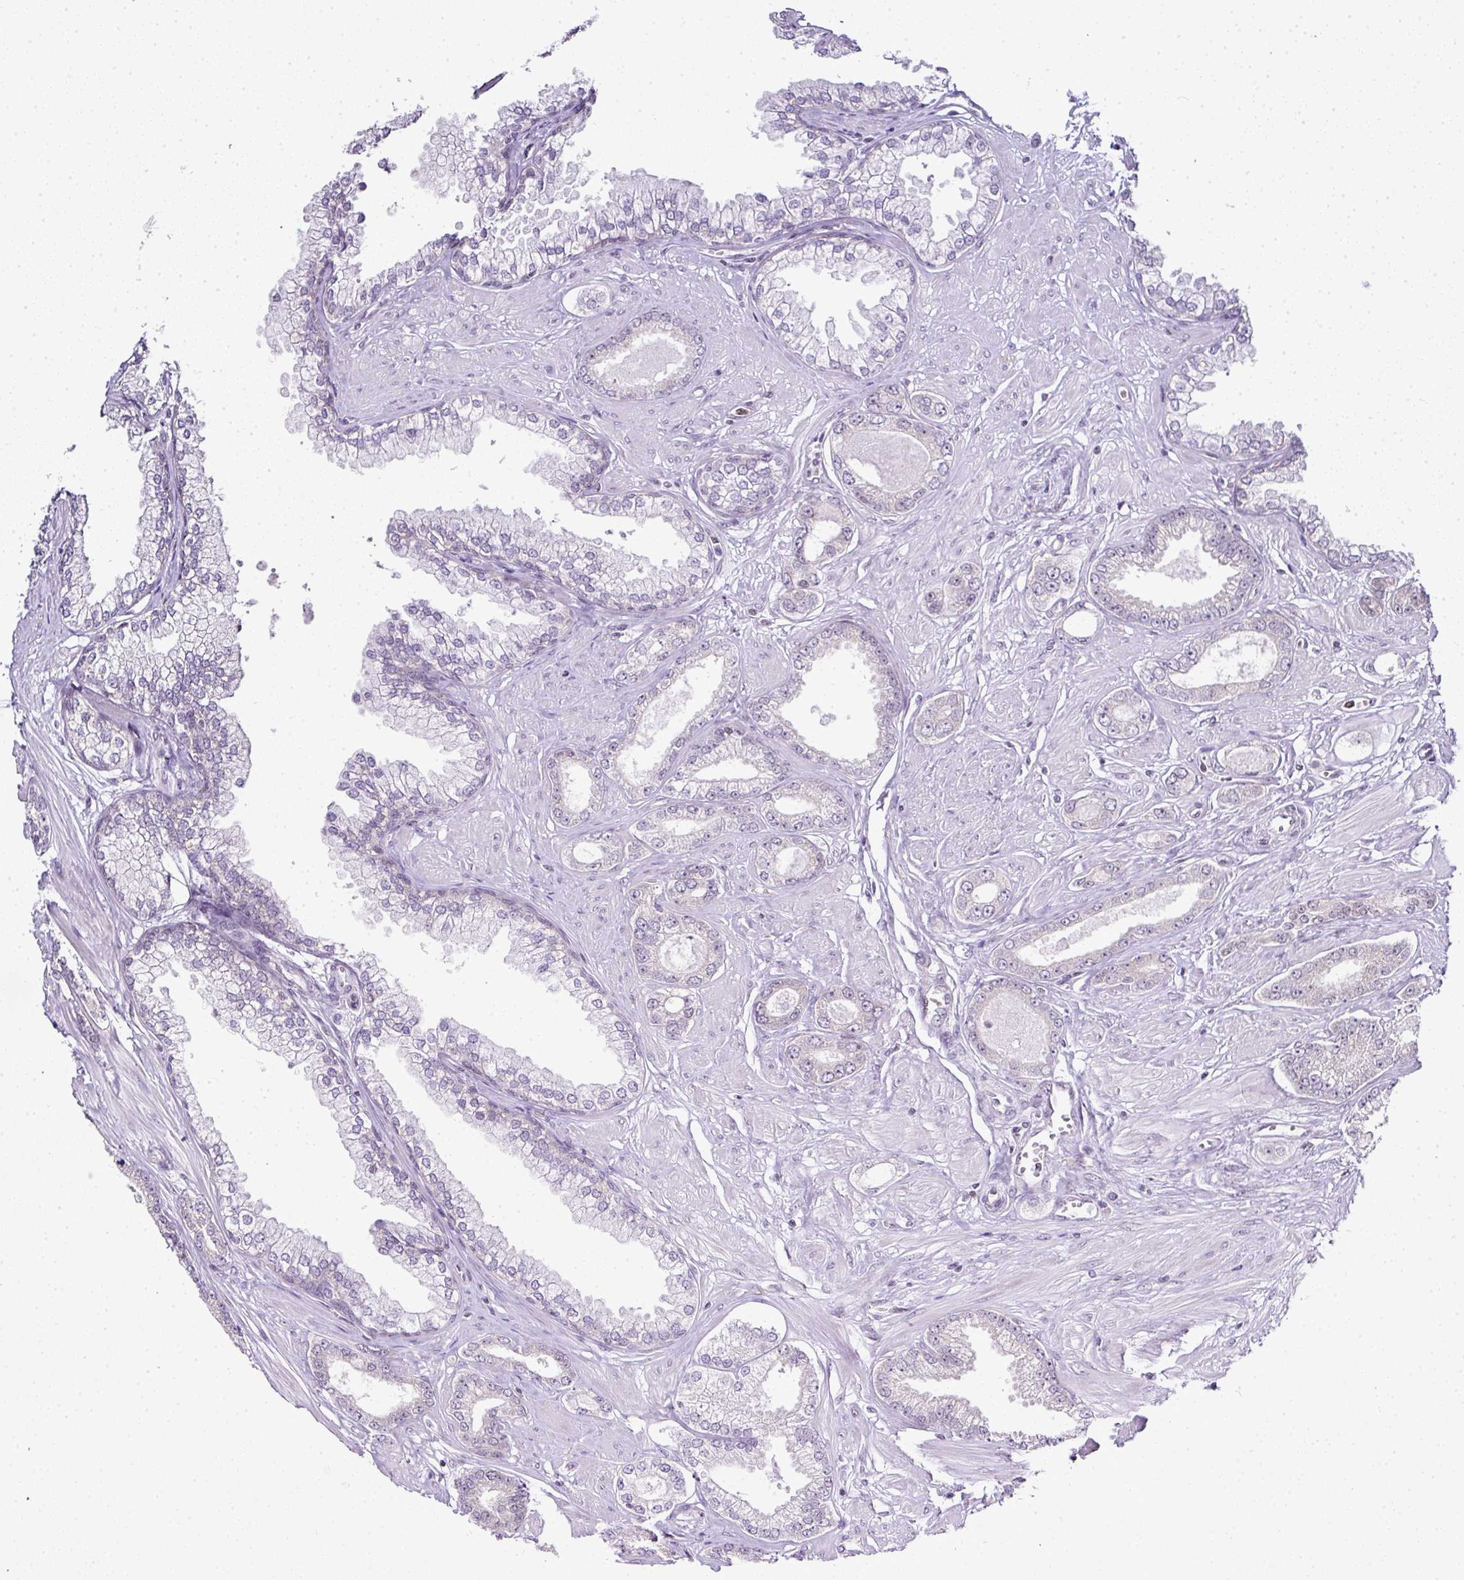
{"staining": {"intensity": "negative", "quantity": "none", "location": "none"}, "tissue": "prostate cancer", "cell_type": "Tumor cells", "image_type": "cancer", "snomed": [{"axis": "morphology", "description": "Adenocarcinoma, Low grade"}, {"axis": "topography", "description": "Prostate"}], "caption": "Tumor cells show no significant expression in prostate cancer.", "gene": "FAM32A", "patient": {"sex": "male", "age": 60}}